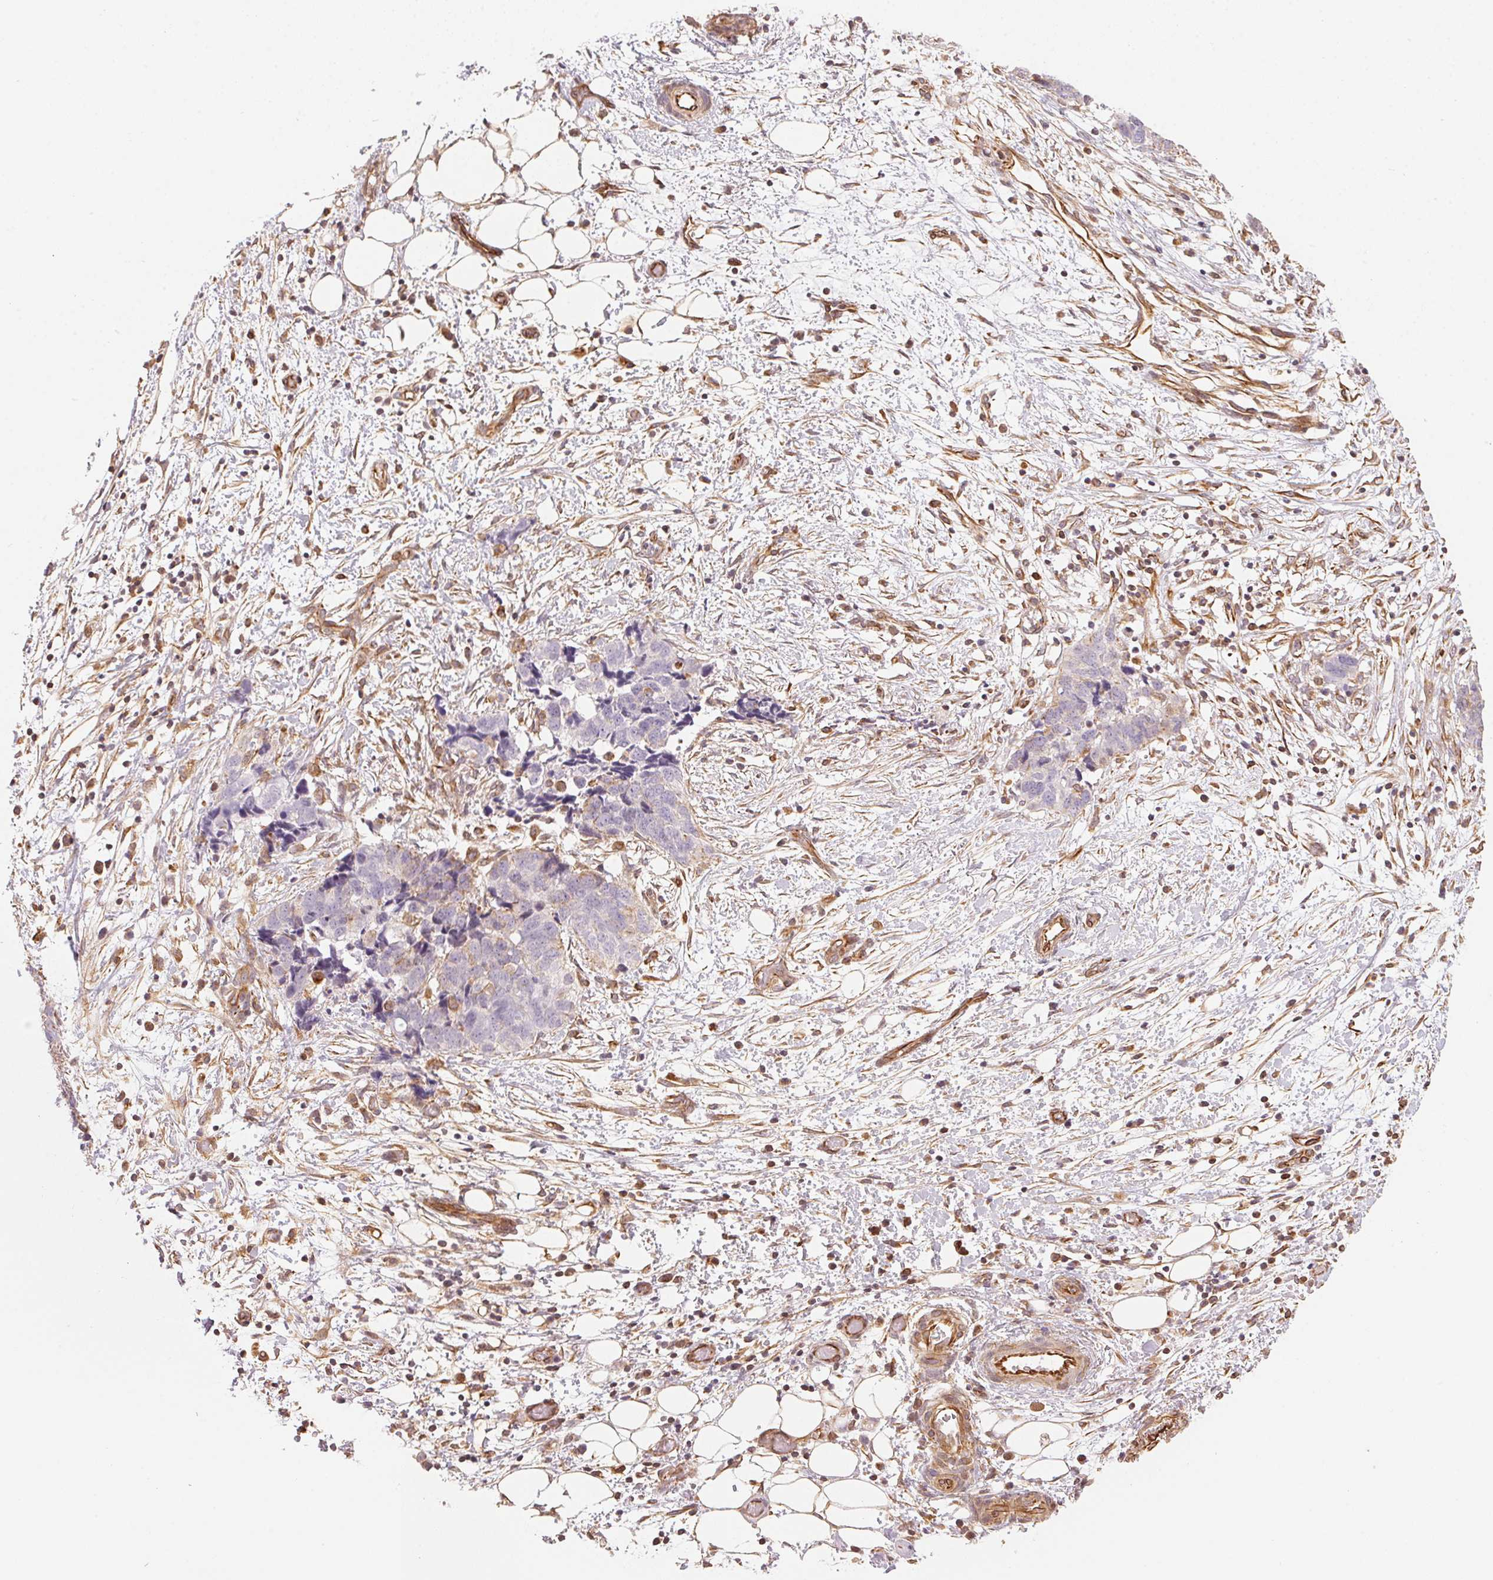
{"staining": {"intensity": "negative", "quantity": "none", "location": "none"}, "tissue": "ovarian cancer", "cell_type": "Tumor cells", "image_type": "cancer", "snomed": [{"axis": "morphology", "description": "Cystadenocarcinoma, serous, NOS"}, {"axis": "topography", "description": "Ovary"}], "caption": "Tumor cells show no significant expression in ovarian cancer.", "gene": "FOXR2", "patient": {"sex": "female", "age": 69}}